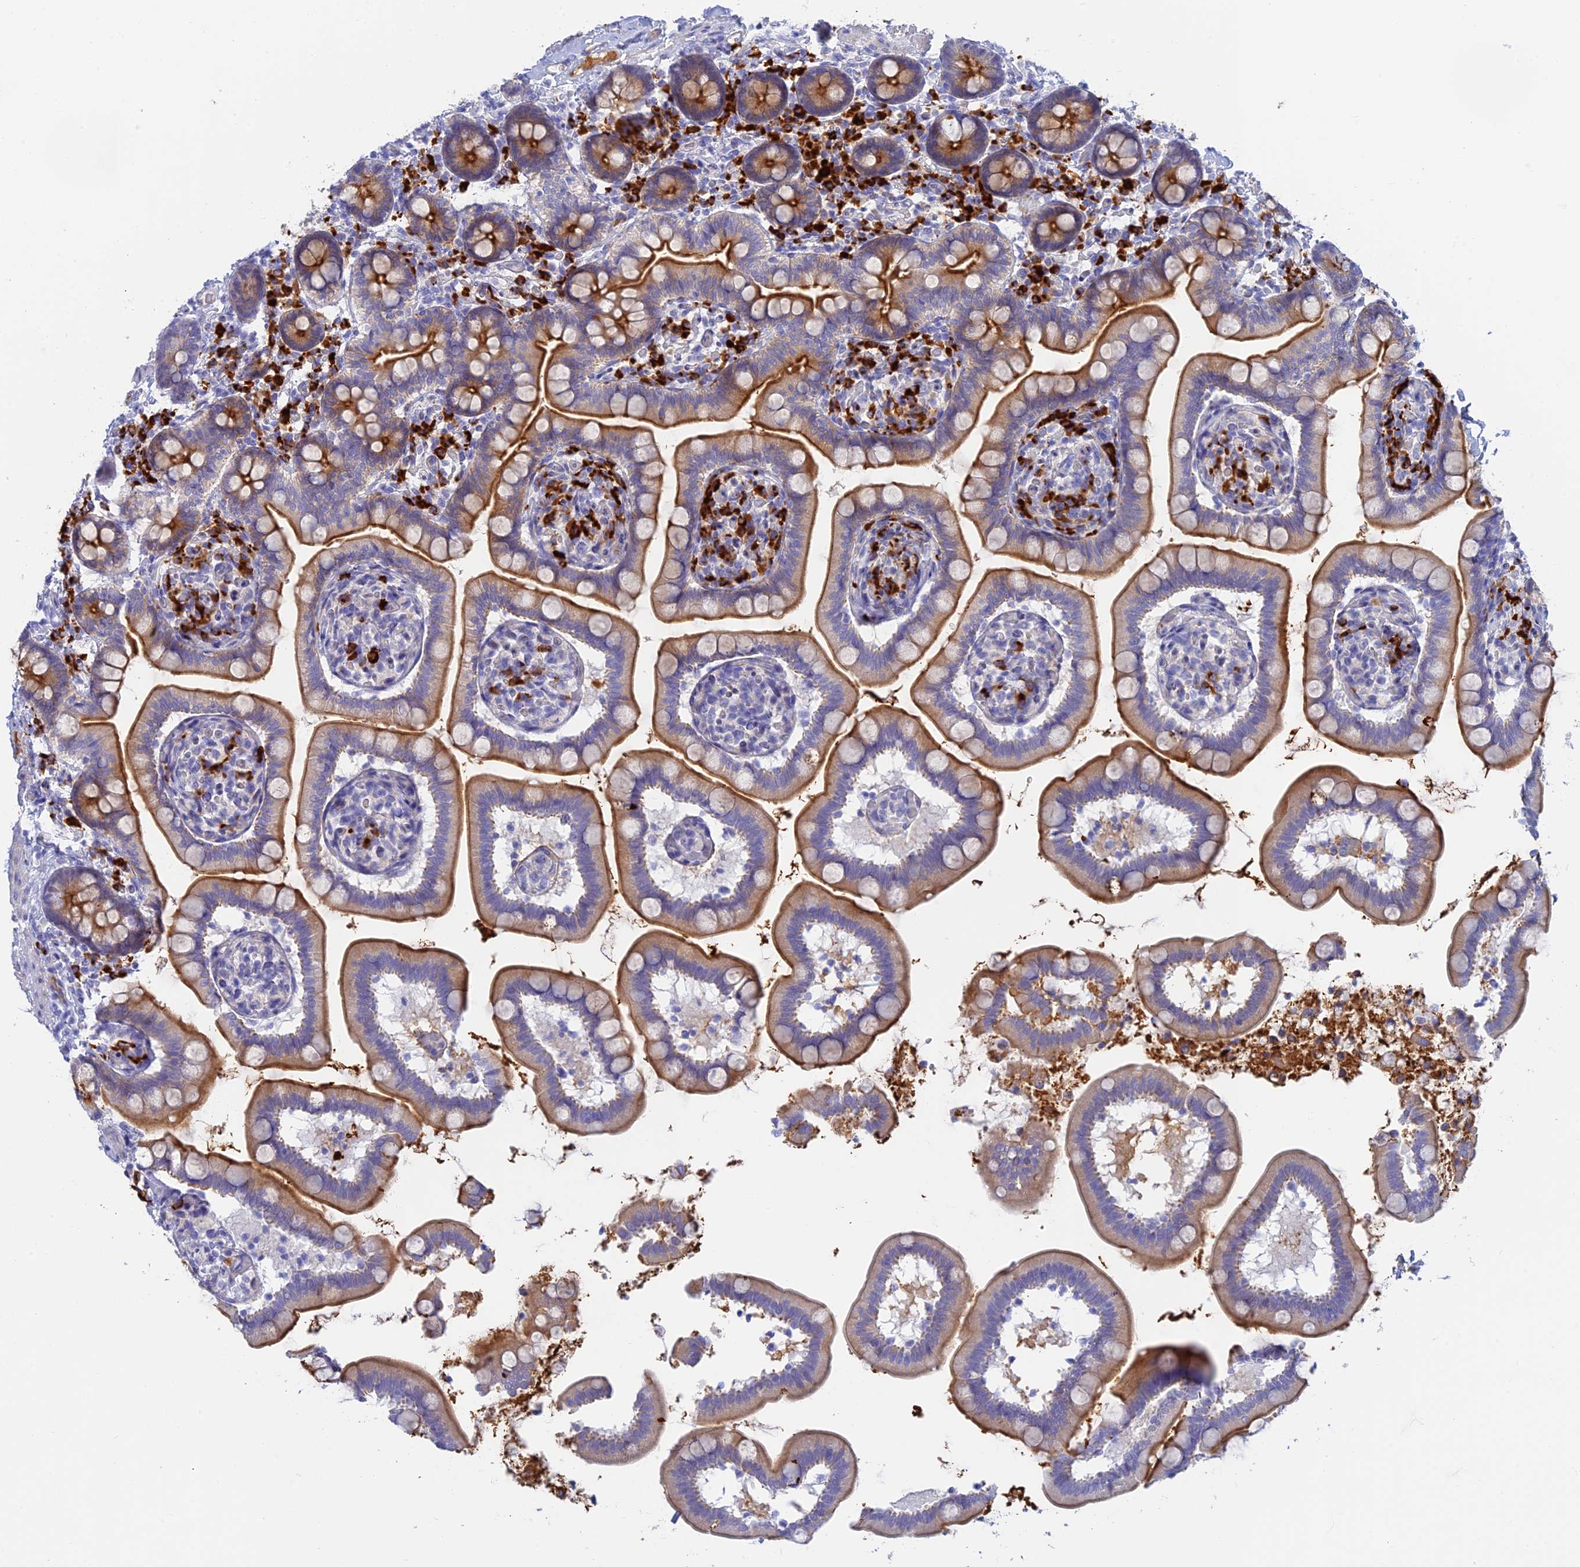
{"staining": {"intensity": "strong", "quantity": ">75%", "location": "cytoplasmic/membranous"}, "tissue": "small intestine", "cell_type": "Glandular cells", "image_type": "normal", "snomed": [{"axis": "morphology", "description": "Normal tissue, NOS"}, {"axis": "topography", "description": "Small intestine"}], "caption": "Immunohistochemistry of benign human small intestine reveals high levels of strong cytoplasmic/membranous positivity in approximately >75% of glandular cells.", "gene": "CEP152", "patient": {"sex": "female", "age": 64}}